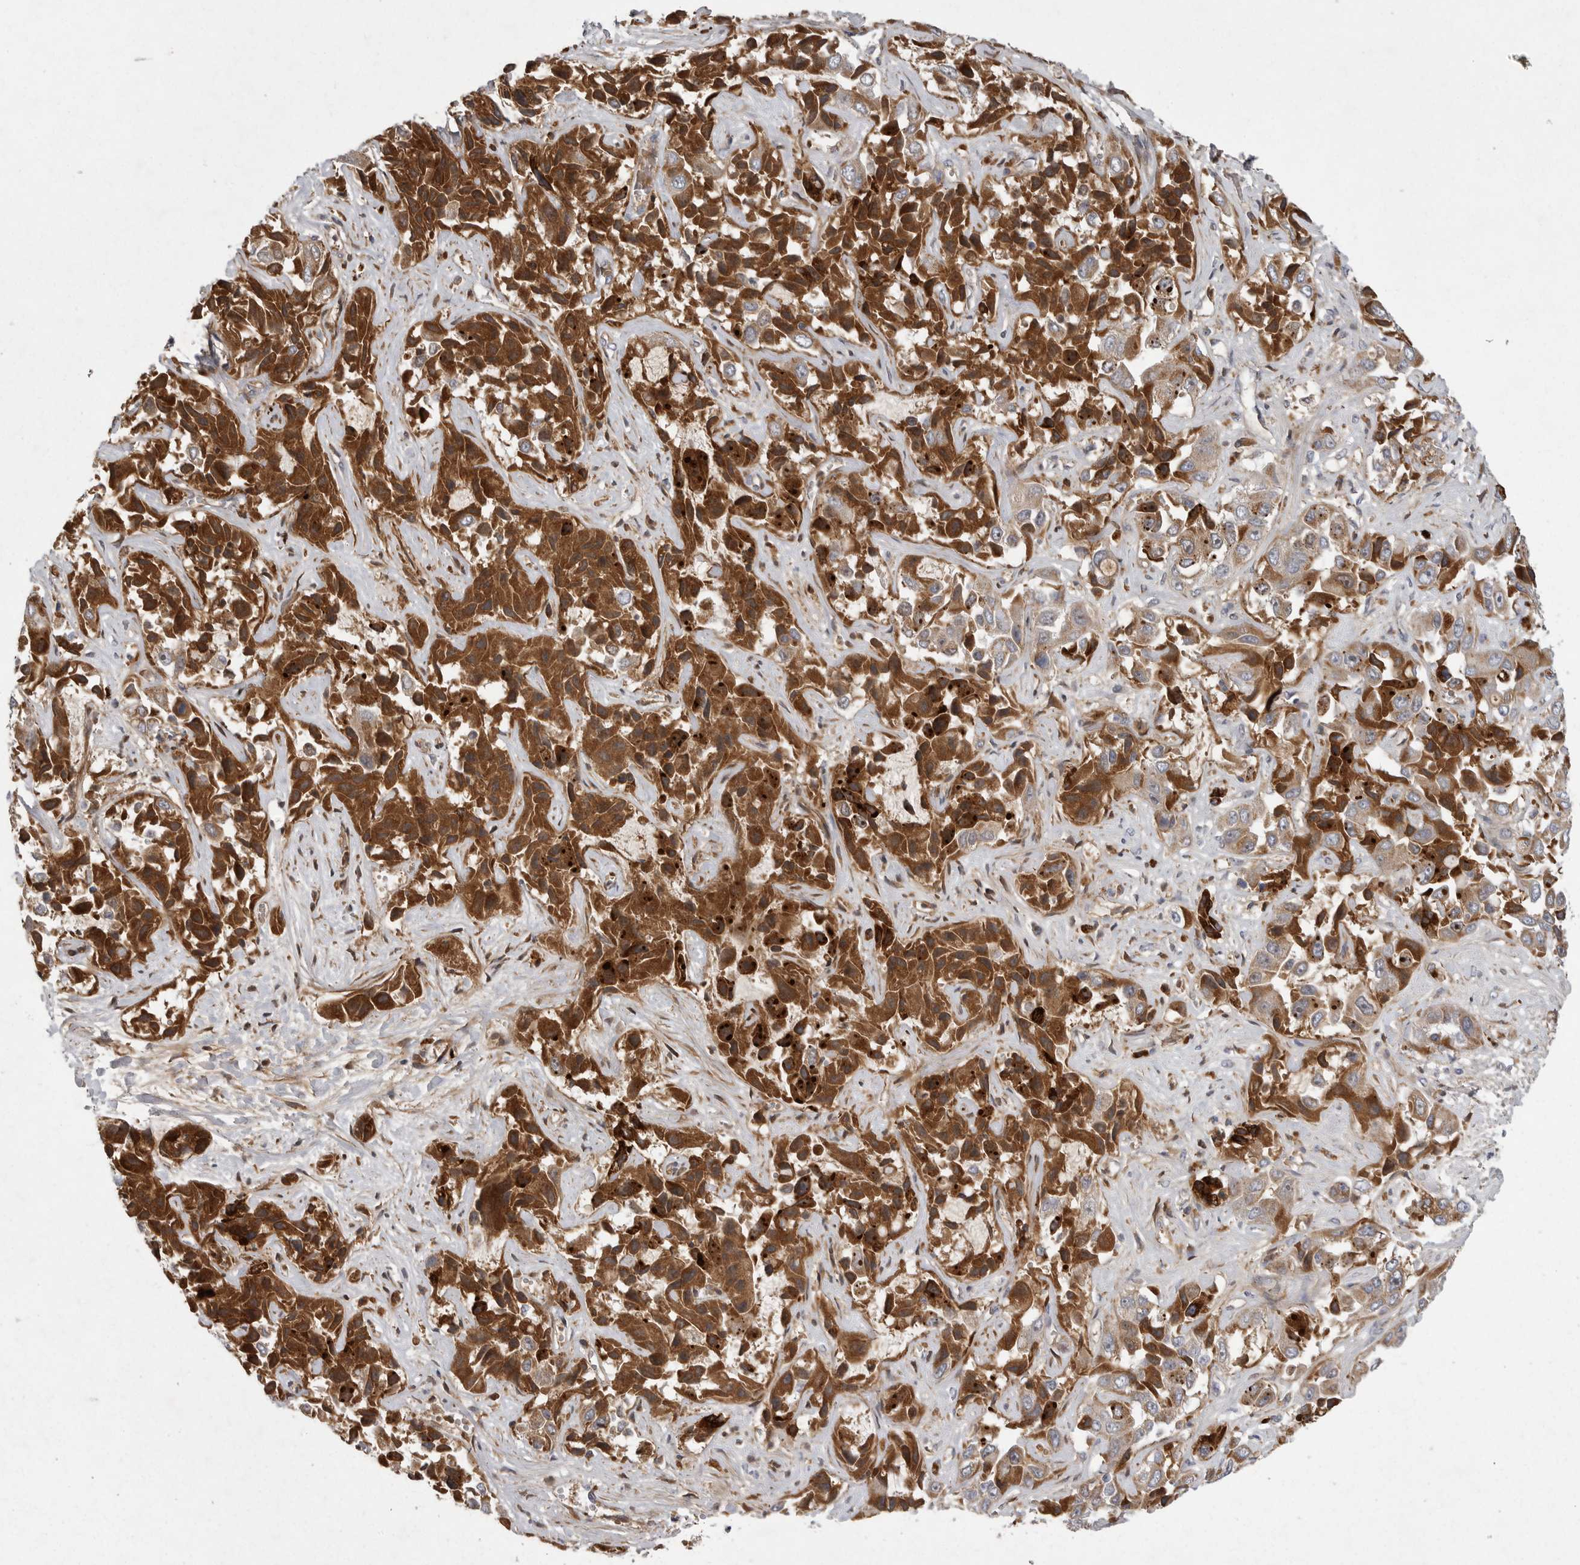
{"staining": {"intensity": "strong", "quantity": ">75%", "location": "cytoplasmic/membranous"}, "tissue": "liver cancer", "cell_type": "Tumor cells", "image_type": "cancer", "snomed": [{"axis": "morphology", "description": "Cholangiocarcinoma"}, {"axis": "topography", "description": "Liver"}], "caption": "A micrograph of liver cholangiocarcinoma stained for a protein exhibits strong cytoplasmic/membranous brown staining in tumor cells. (Stains: DAB in brown, nuclei in blue, Microscopy: brightfield microscopy at high magnification).", "gene": "CRP", "patient": {"sex": "female", "age": 52}}